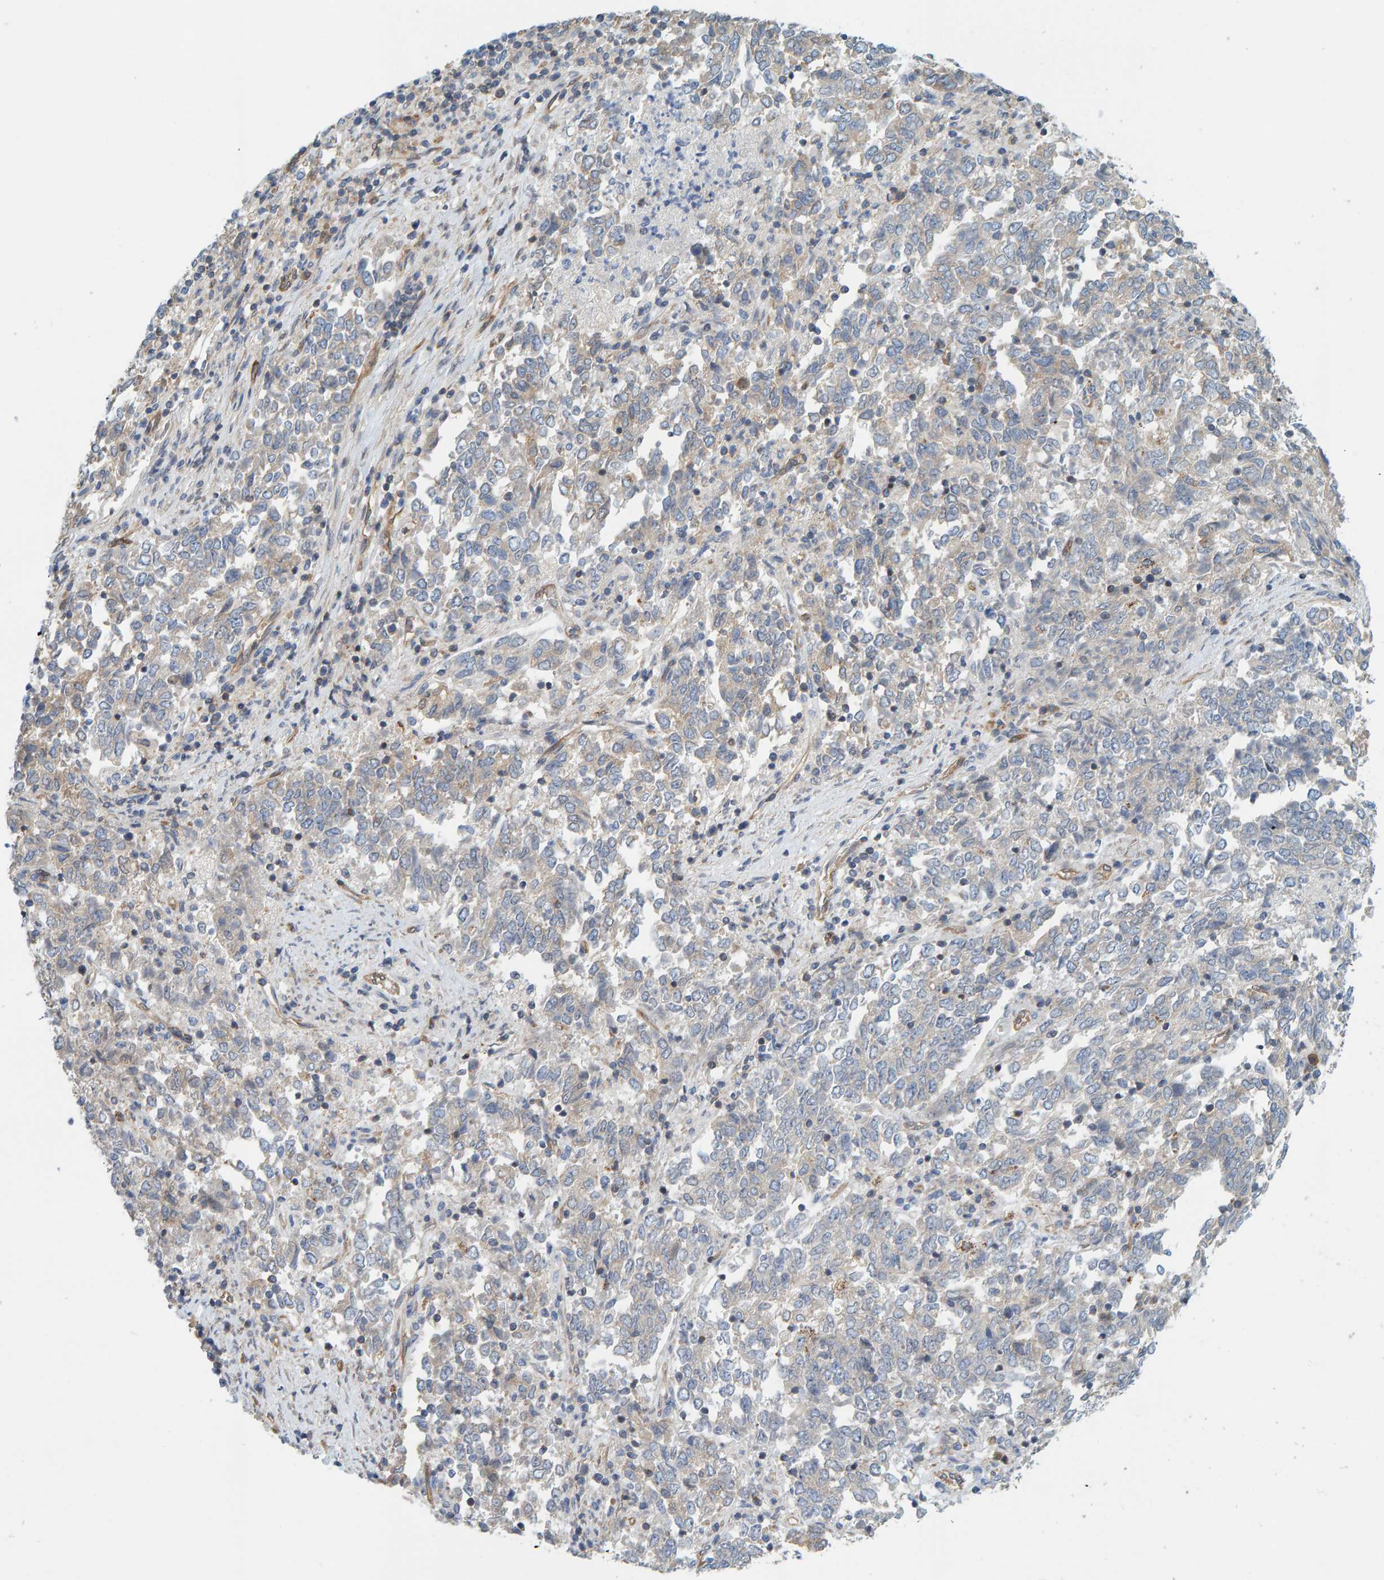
{"staining": {"intensity": "weak", "quantity": "25%-75%", "location": "cytoplasmic/membranous"}, "tissue": "endometrial cancer", "cell_type": "Tumor cells", "image_type": "cancer", "snomed": [{"axis": "morphology", "description": "Adenocarcinoma, NOS"}, {"axis": "topography", "description": "Endometrium"}], "caption": "Endometrial cancer (adenocarcinoma) stained with a brown dye displays weak cytoplasmic/membranous positive staining in about 25%-75% of tumor cells.", "gene": "PRKD2", "patient": {"sex": "female", "age": 80}}